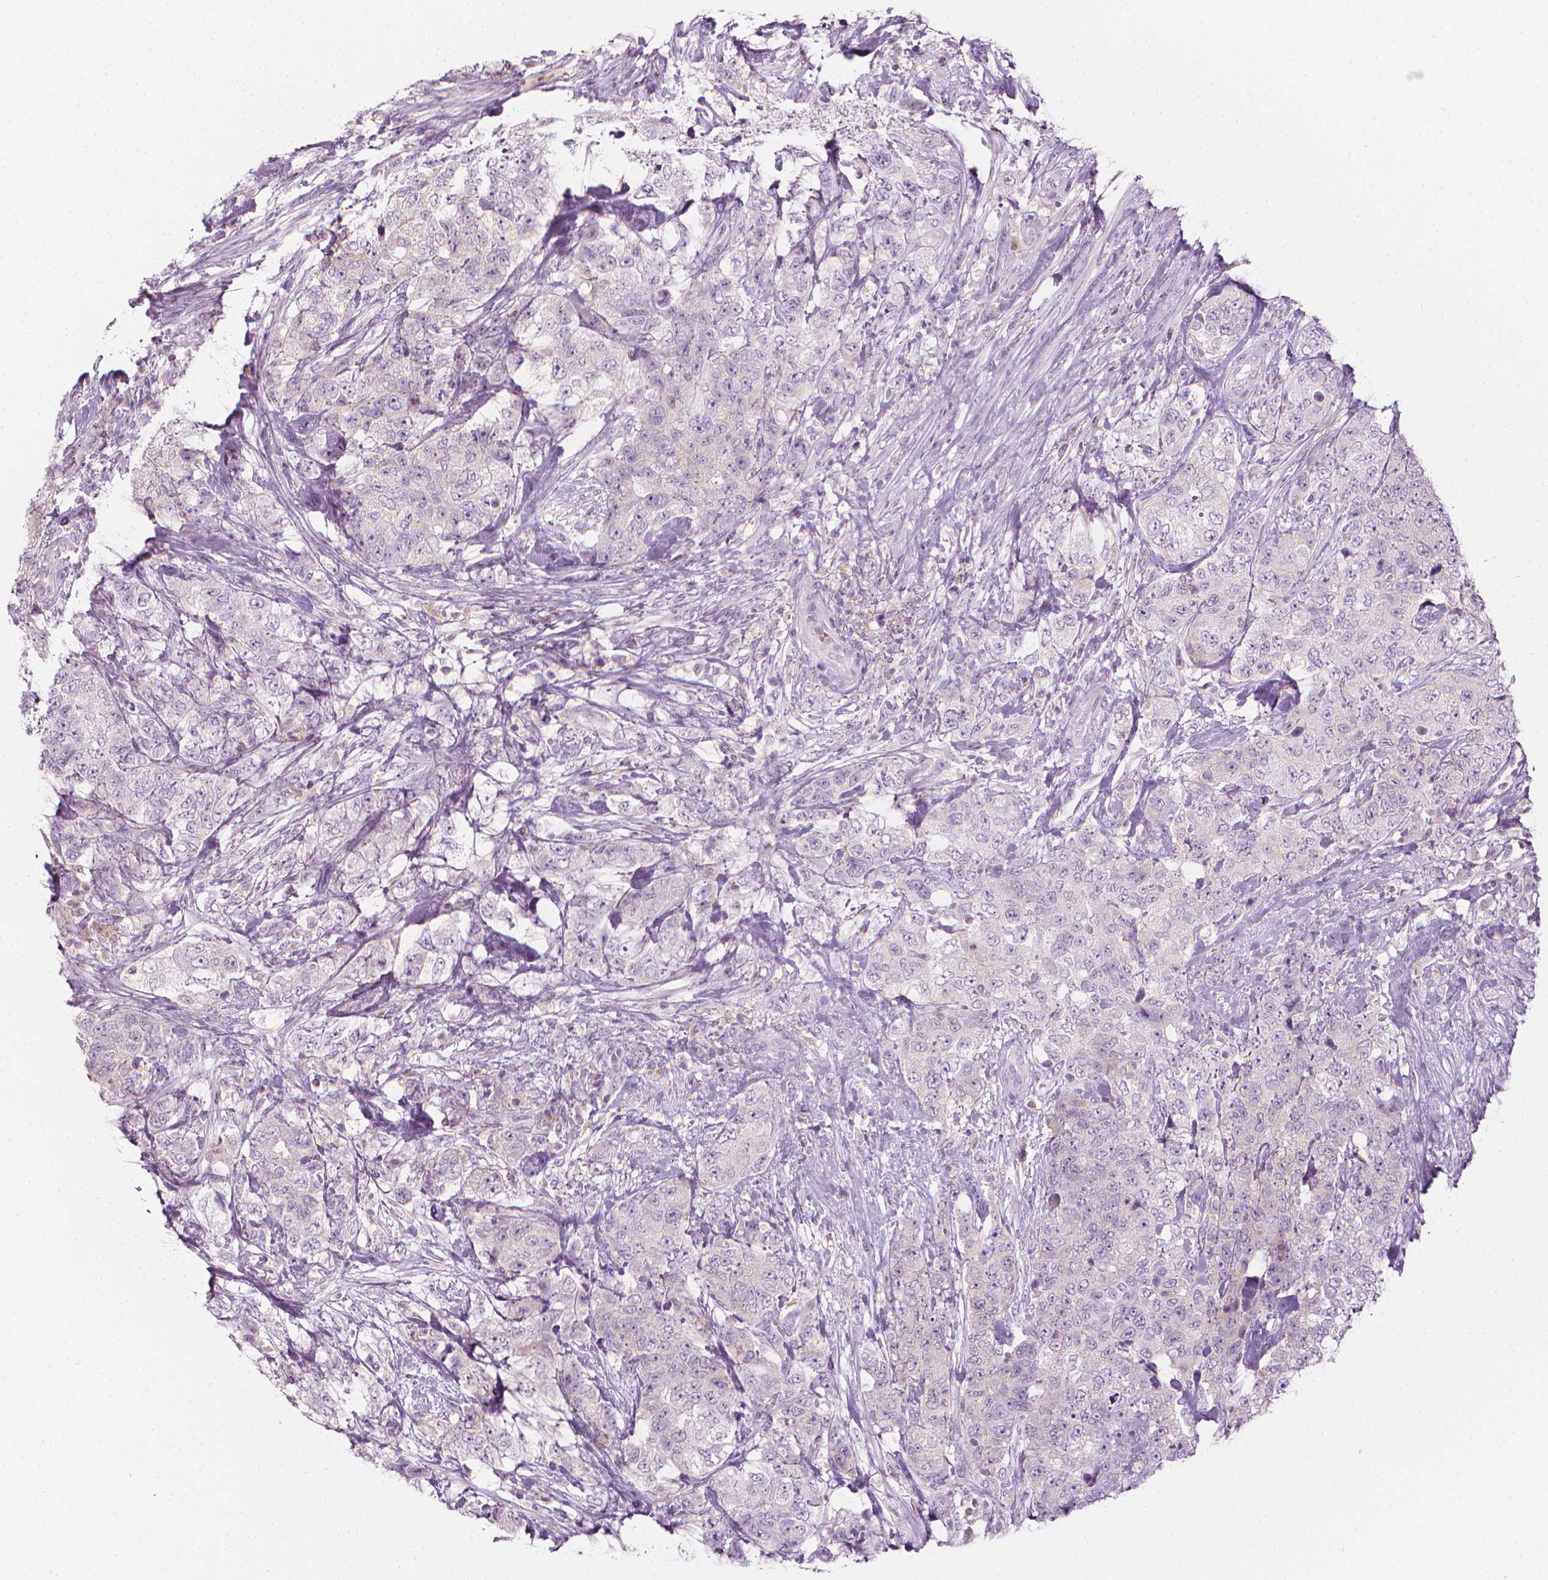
{"staining": {"intensity": "negative", "quantity": "none", "location": "none"}, "tissue": "urothelial cancer", "cell_type": "Tumor cells", "image_type": "cancer", "snomed": [{"axis": "morphology", "description": "Urothelial carcinoma, High grade"}, {"axis": "topography", "description": "Urinary bladder"}], "caption": "High-grade urothelial carcinoma stained for a protein using immunohistochemistry reveals no positivity tumor cells.", "gene": "SHMT1", "patient": {"sex": "female", "age": 78}}